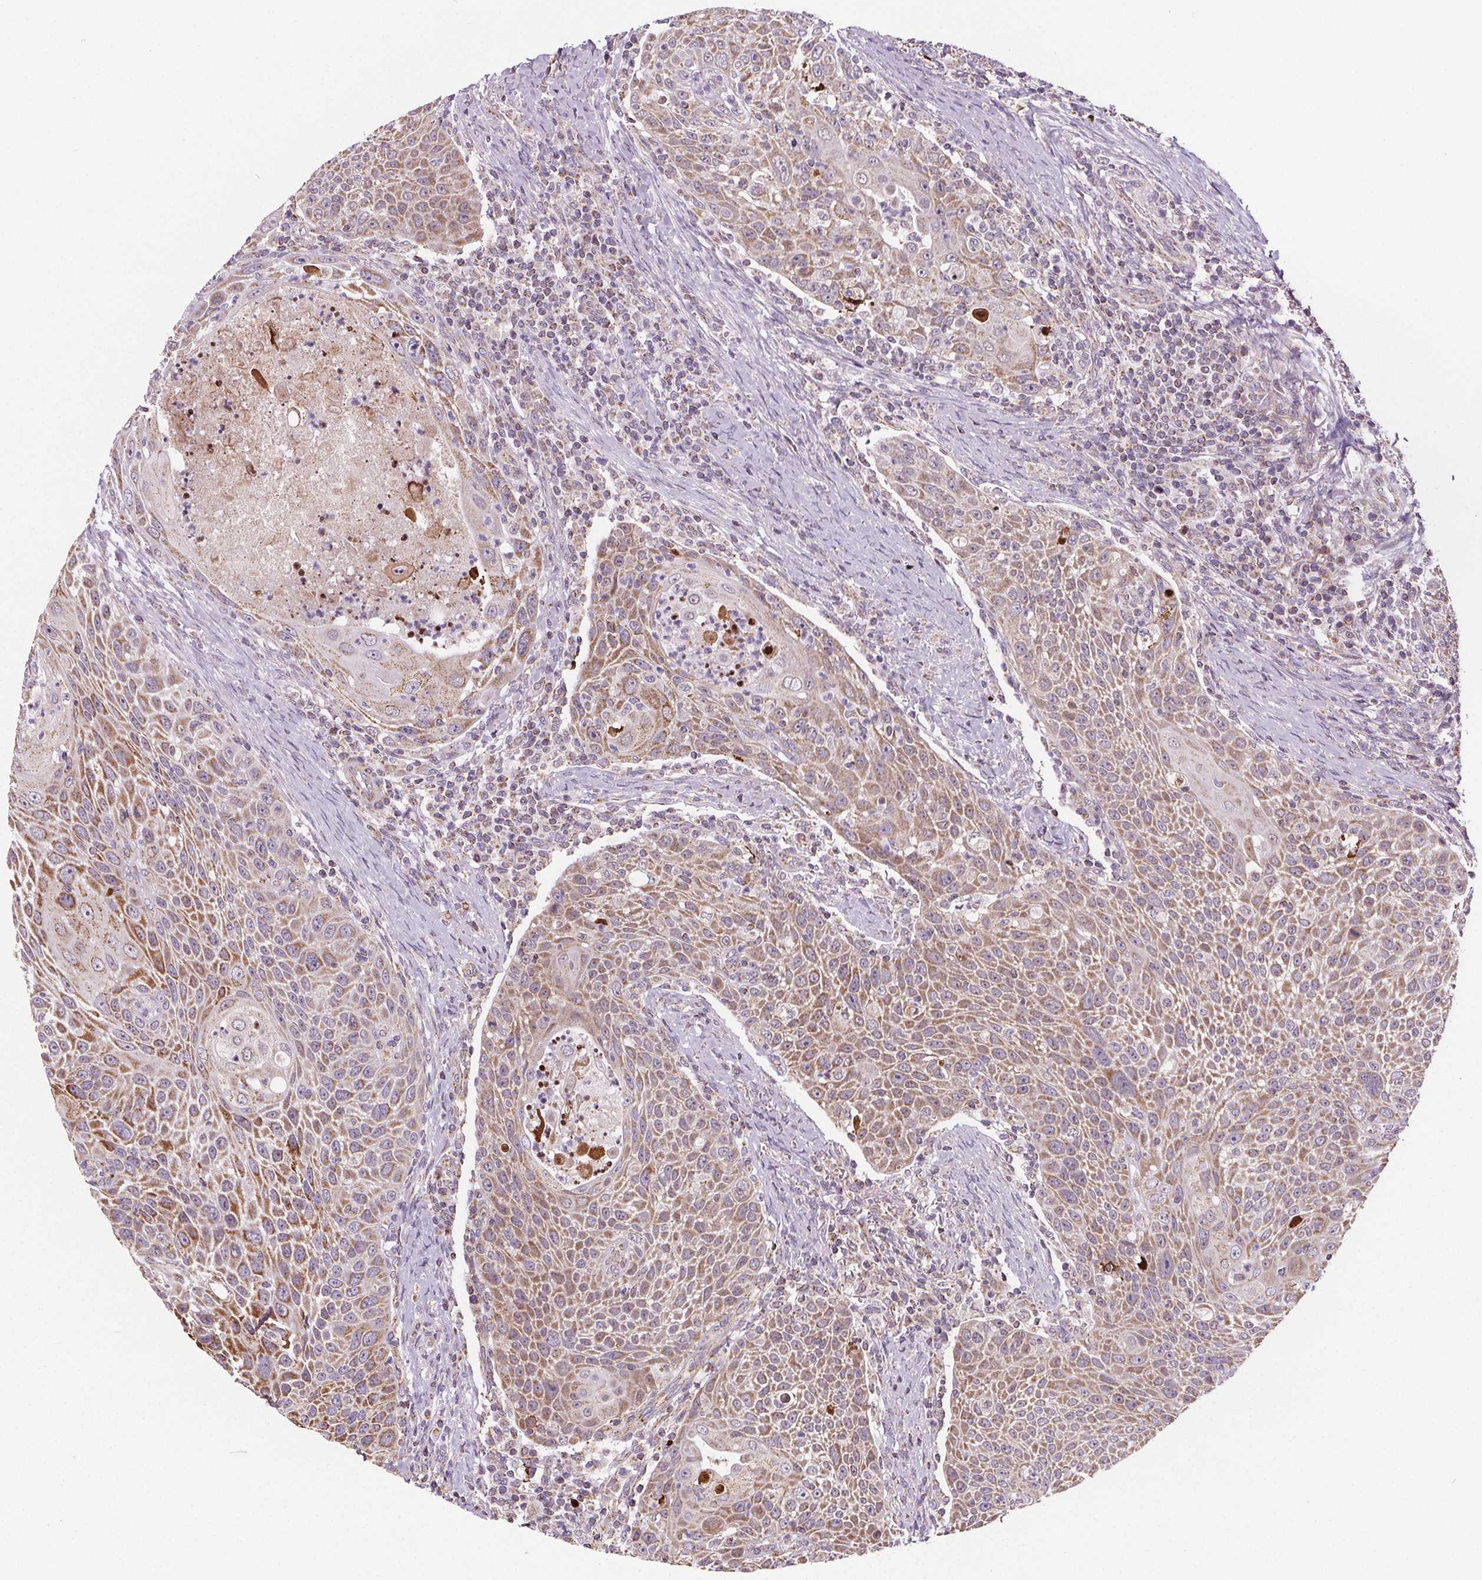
{"staining": {"intensity": "moderate", "quantity": ">75%", "location": "cytoplasmic/membranous"}, "tissue": "head and neck cancer", "cell_type": "Tumor cells", "image_type": "cancer", "snomed": [{"axis": "morphology", "description": "Squamous cell carcinoma, NOS"}, {"axis": "topography", "description": "Head-Neck"}], "caption": "Brown immunohistochemical staining in human squamous cell carcinoma (head and neck) reveals moderate cytoplasmic/membranous staining in about >75% of tumor cells.", "gene": "SUCLA2", "patient": {"sex": "male", "age": 69}}